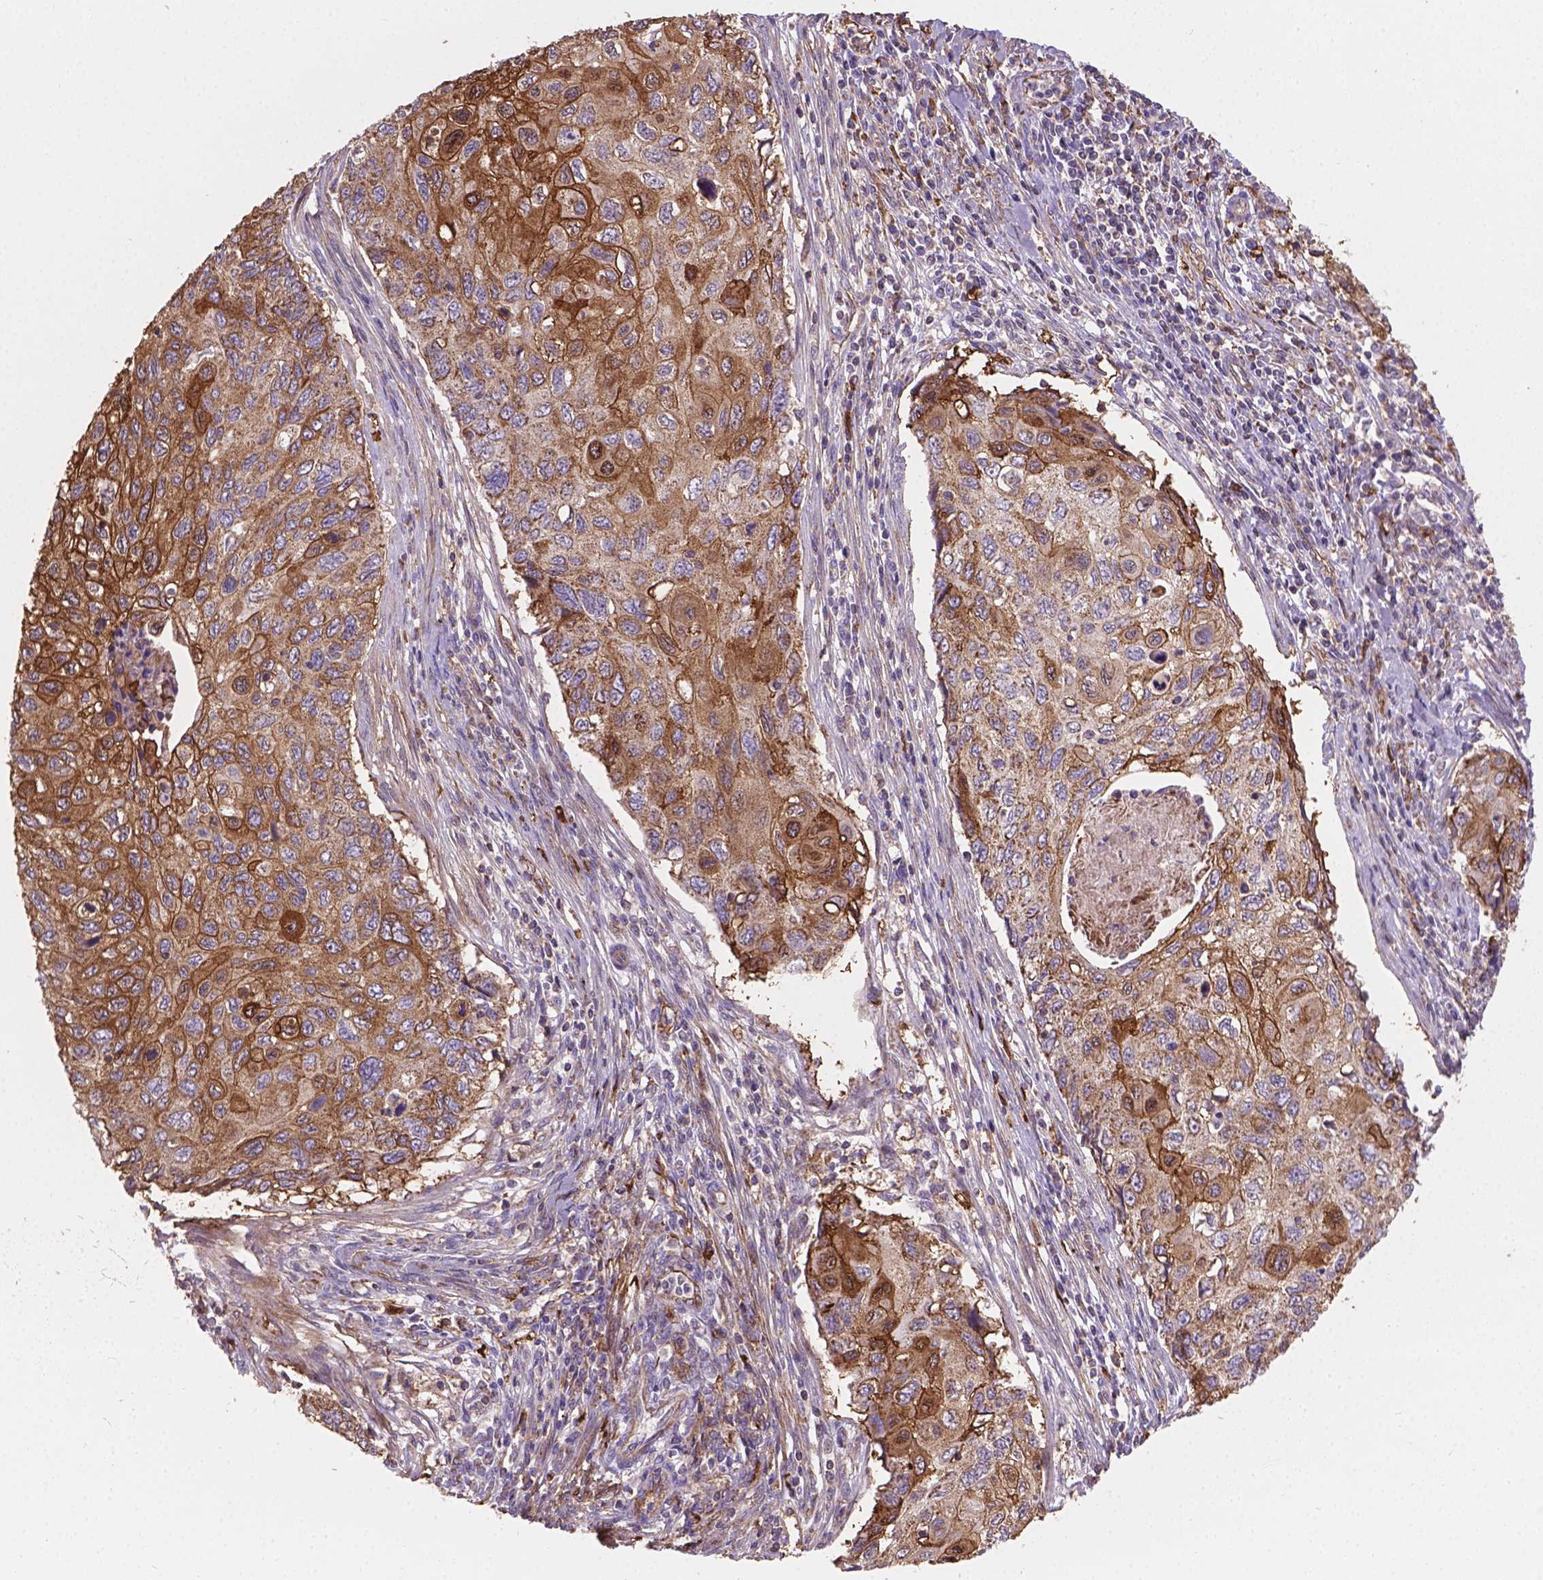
{"staining": {"intensity": "moderate", "quantity": ">75%", "location": "cytoplasmic/membranous"}, "tissue": "cervical cancer", "cell_type": "Tumor cells", "image_type": "cancer", "snomed": [{"axis": "morphology", "description": "Squamous cell carcinoma, NOS"}, {"axis": "topography", "description": "Cervix"}], "caption": "This histopathology image demonstrates immunohistochemistry (IHC) staining of cervical cancer, with medium moderate cytoplasmic/membranous expression in approximately >75% of tumor cells.", "gene": "TCAF1", "patient": {"sex": "female", "age": 70}}